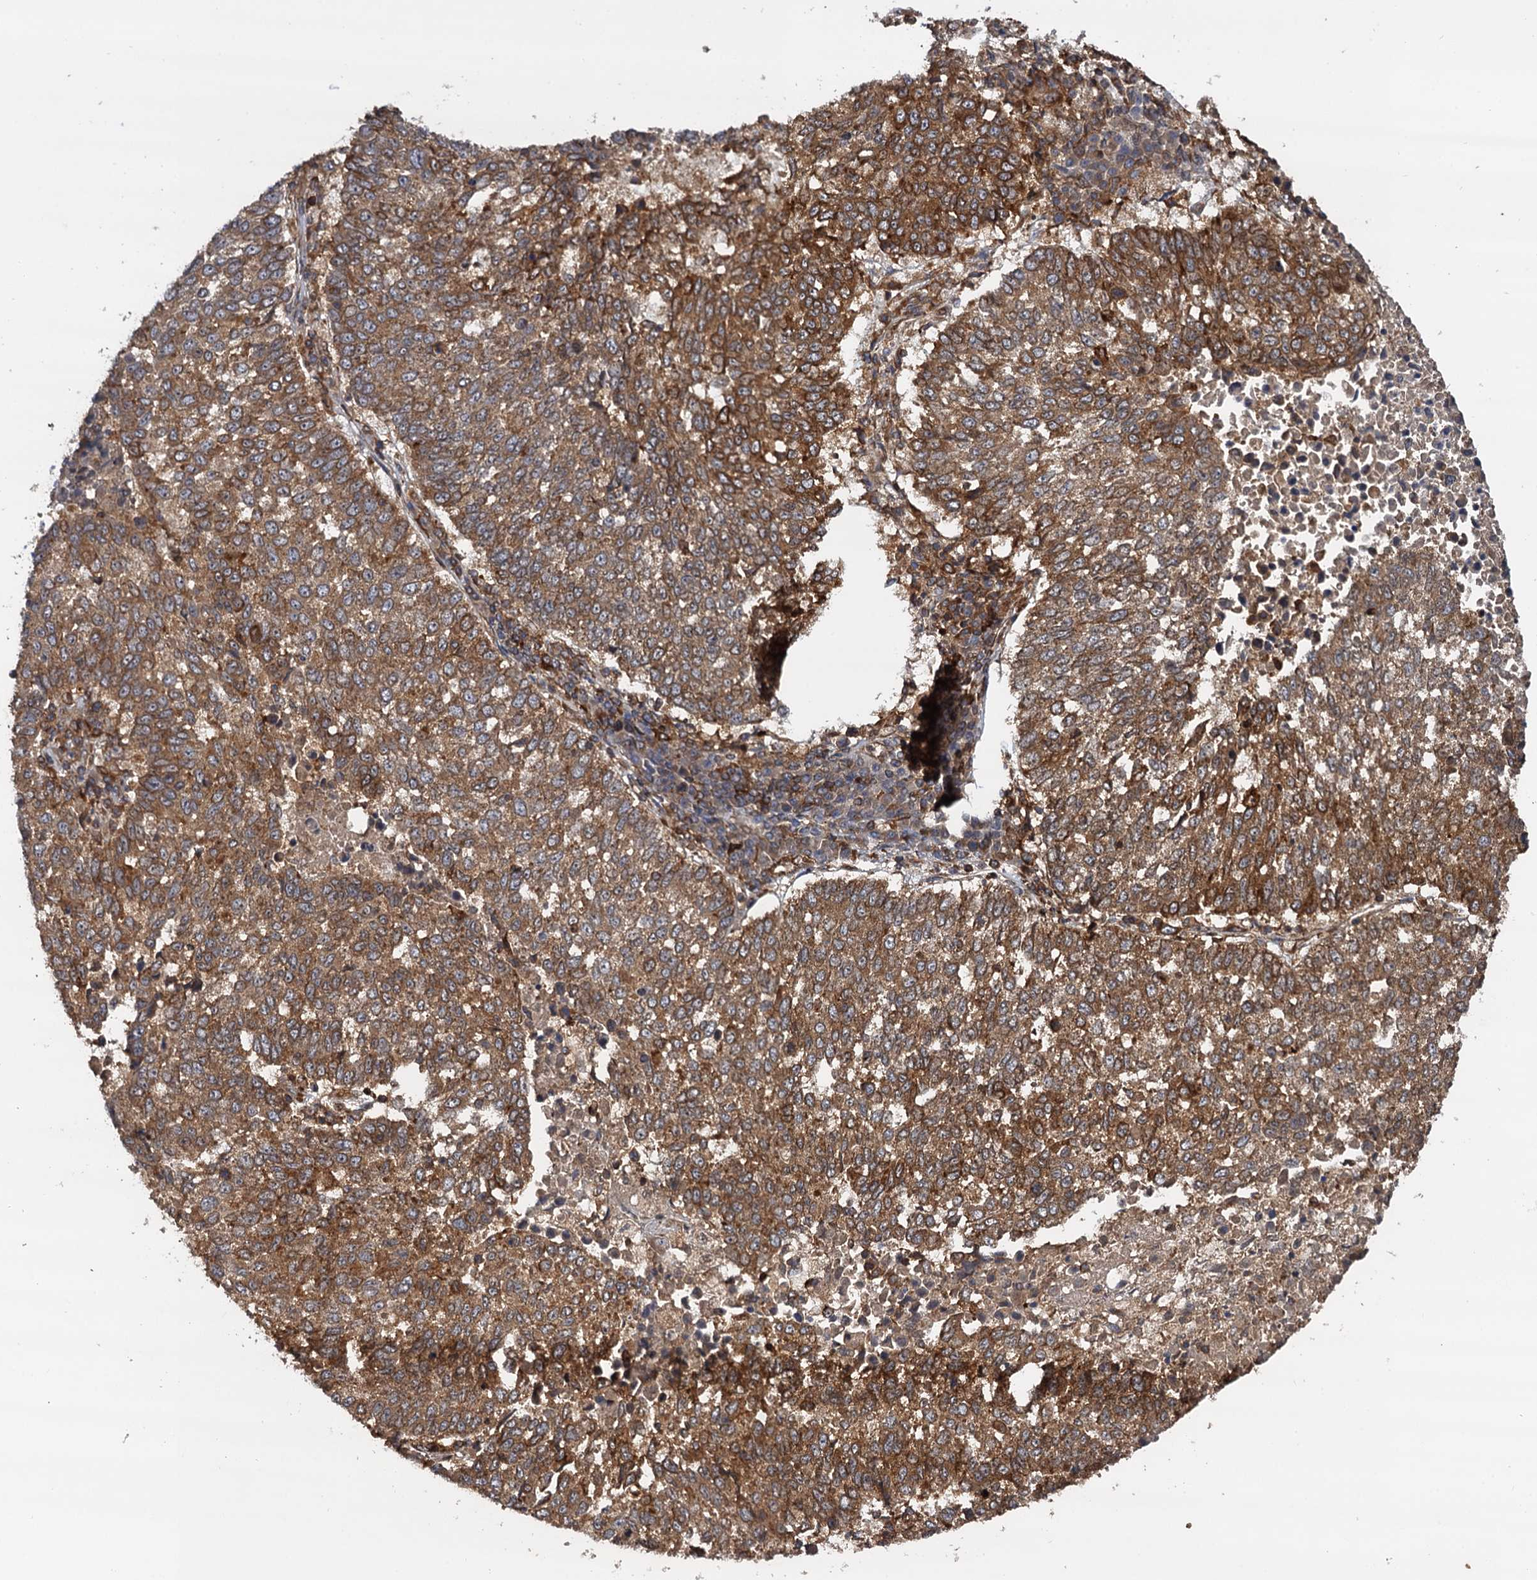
{"staining": {"intensity": "moderate", "quantity": ">75%", "location": "cytoplasmic/membranous"}, "tissue": "lung cancer", "cell_type": "Tumor cells", "image_type": "cancer", "snomed": [{"axis": "morphology", "description": "Squamous cell carcinoma, NOS"}, {"axis": "topography", "description": "Lung"}], "caption": "Protein analysis of lung squamous cell carcinoma tissue shows moderate cytoplasmic/membranous positivity in about >75% of tumor cells.", "gene": "BORA", "patient": {"sex": "male", "age": 73}}